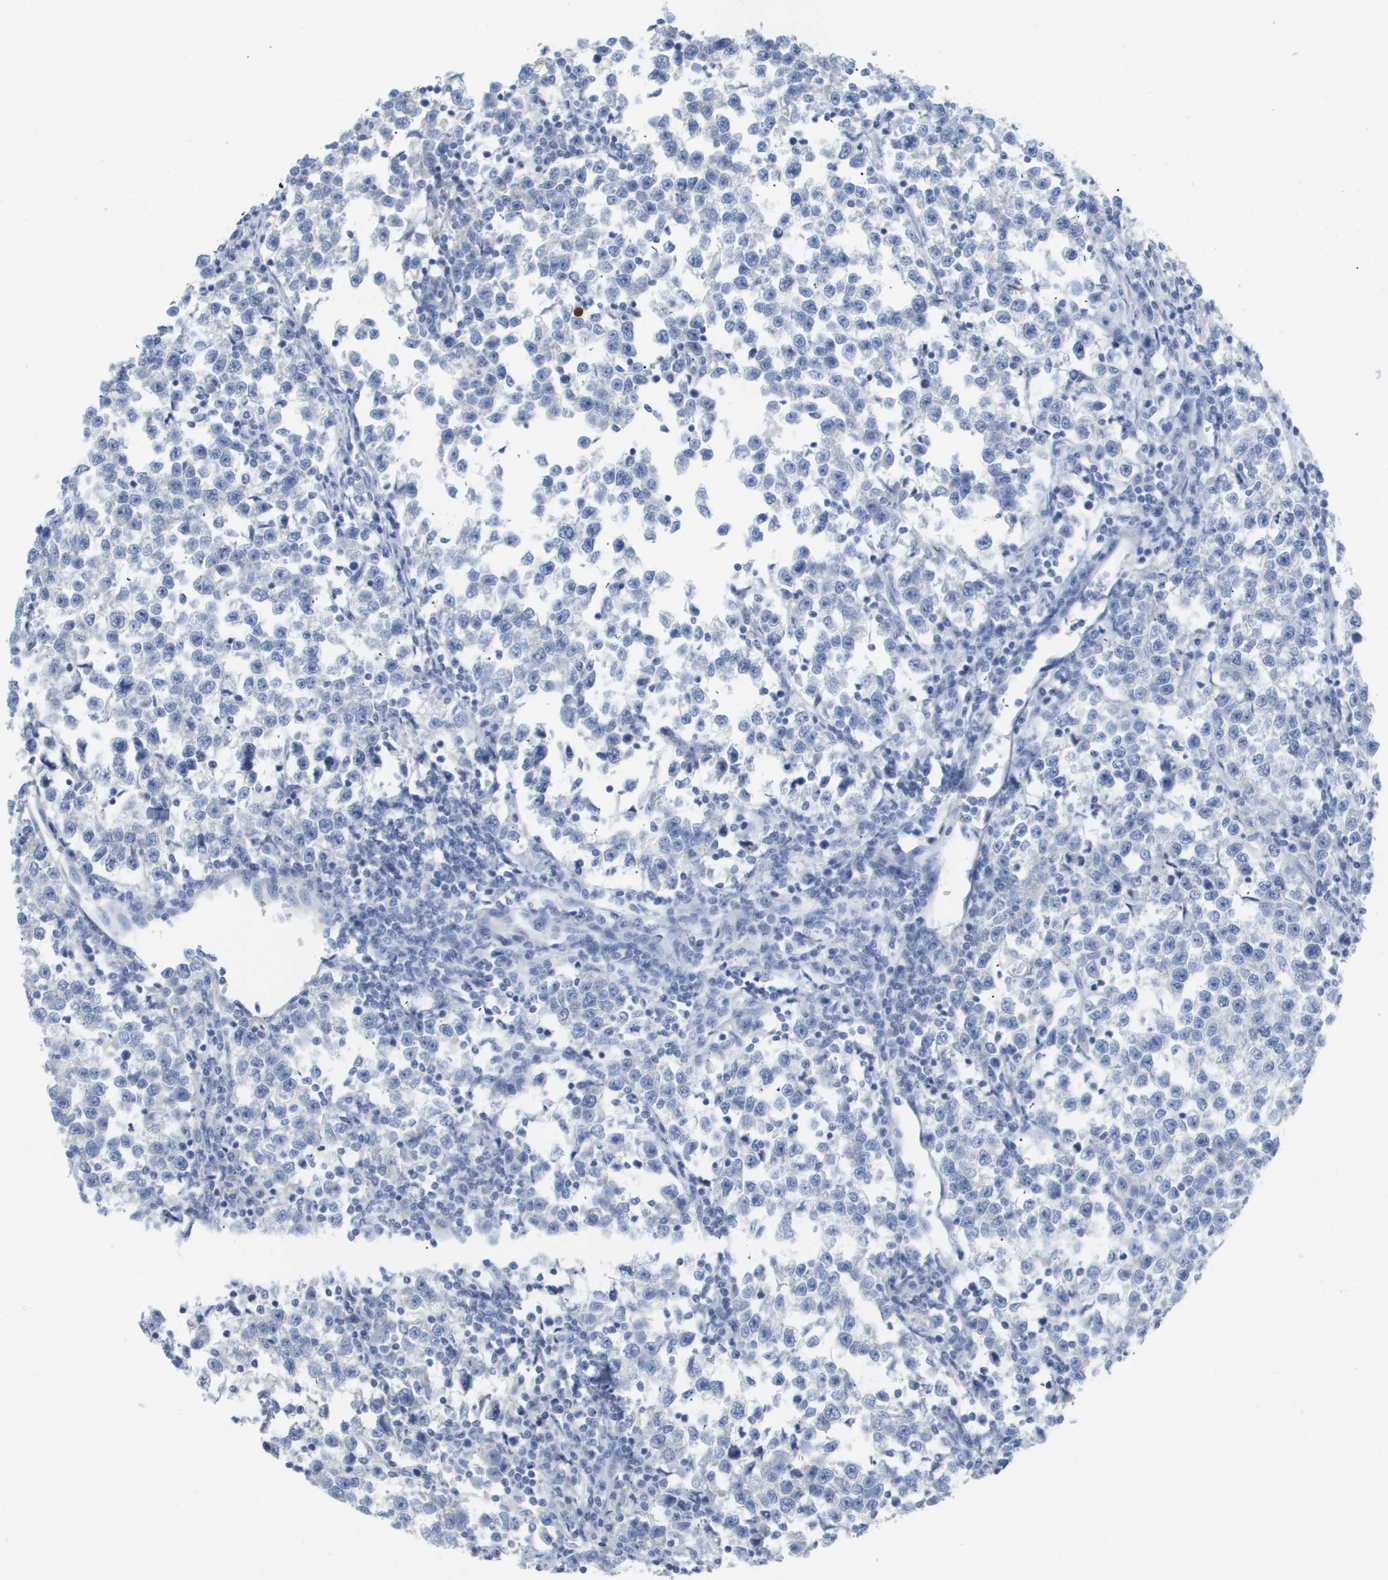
{"staining": {"intensity": "negative", "quantity": "none", "location": "none"}, "tissue": "testis cancer", "cell_type": "Tumor cells", "image_type": "cancer", "snomed": [{"axis": "morphology", "description": "Normal tissue, NOS"}, {"axis": "morphology", "description": "Seminoma, NOS"}, {"axis": "topography", "description": "Testis"}], "caption": "Immunohistochemistry photomicrograph of neoplastic tissue: testis cancer (seminoma) stained with DAB reveals no significant protein positivity in tumor cells.", "gene": "MYL3", "patient": {"sex": "male", "age": 43}}